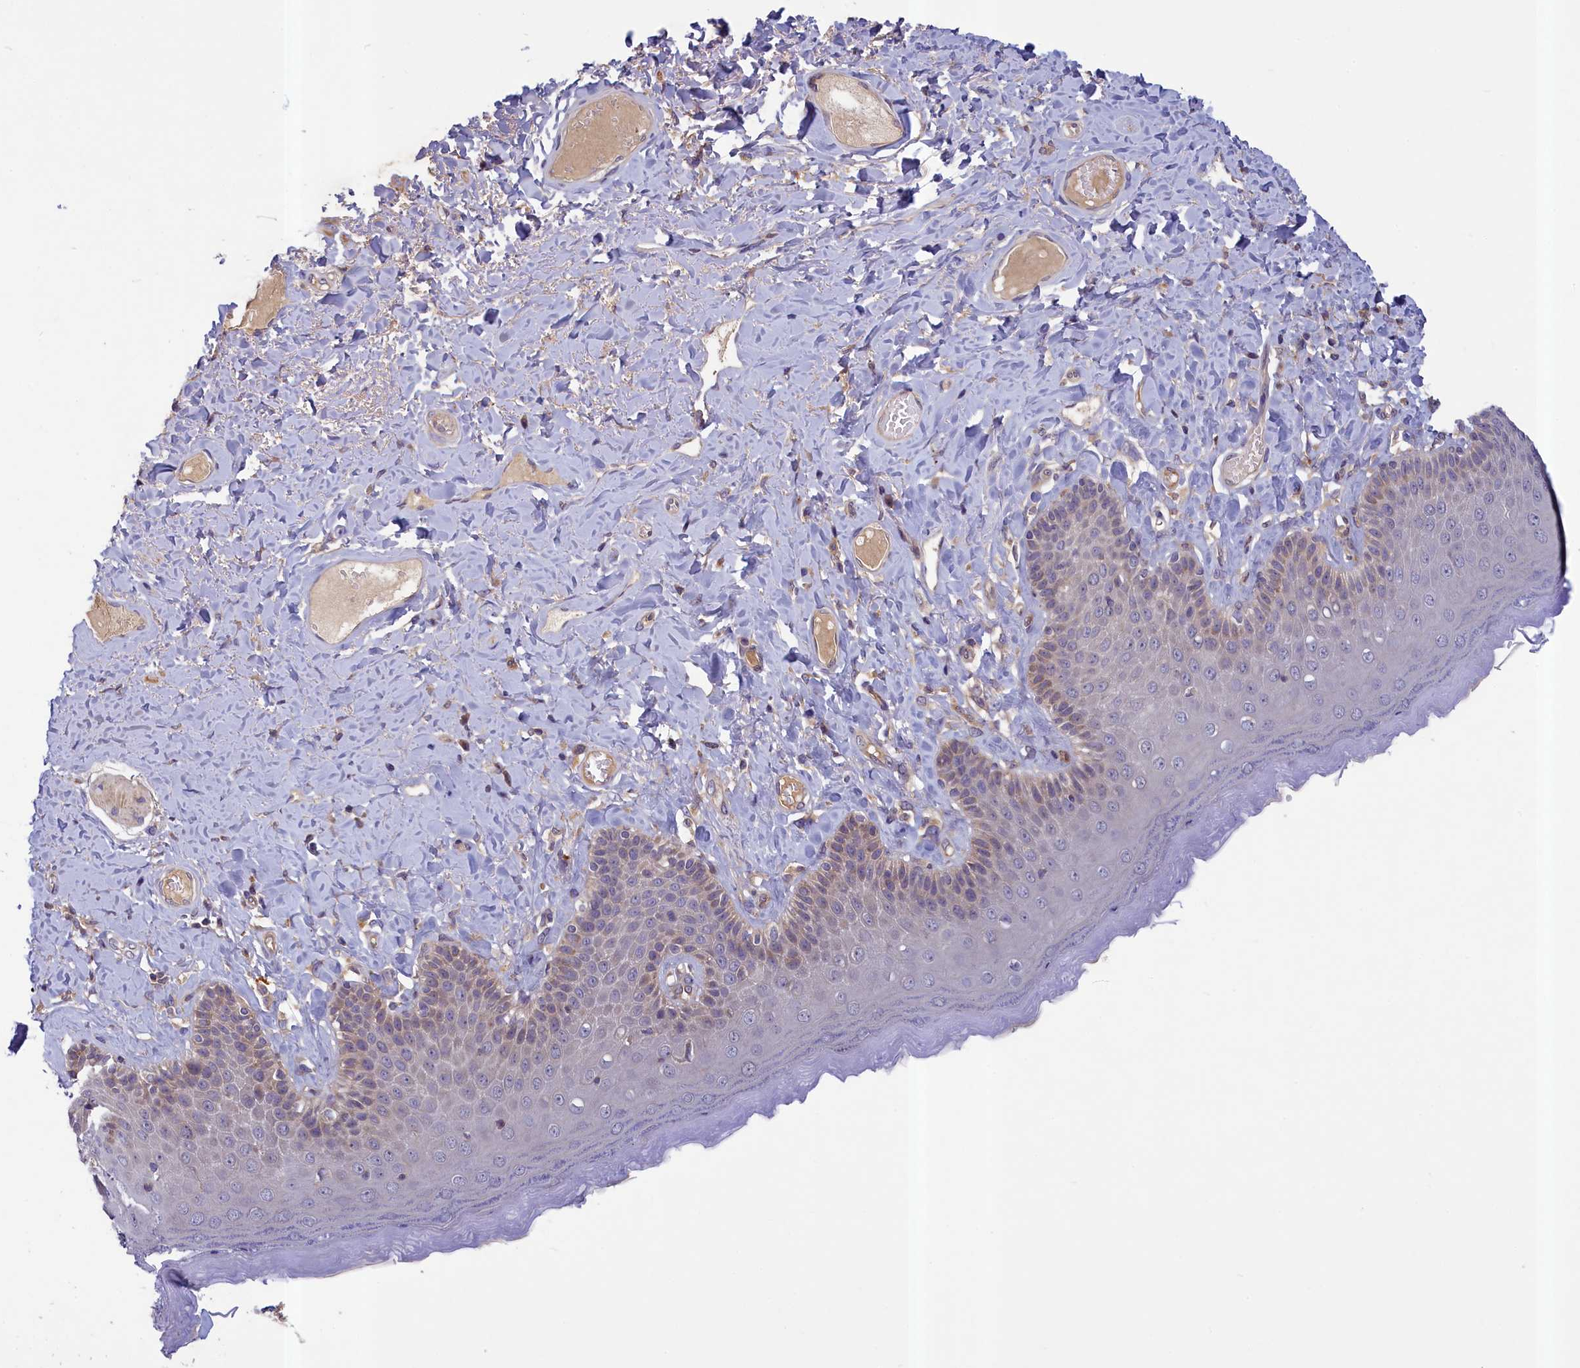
{"staining": {"intensity": "weak", "quantity": "25%-75%", "location": "cytoplasmic/membranous"}, "tissue": "skin", "cell_type": "Epidermal cells", "image_type": "normal", "snomed": [{"axis": "morphology", "description": "Normal tissue, NOS"}, {"axis": "topography", "description": "Anal"}], "caption": "Protein positivity by IHC exhibits weak cytoplasmic/membranous expression in approximately 25%-75% of epidermal cells in unremarkable skin.", "gene": "NUBP1", "patient": {"sex": "male", "age": 69}}